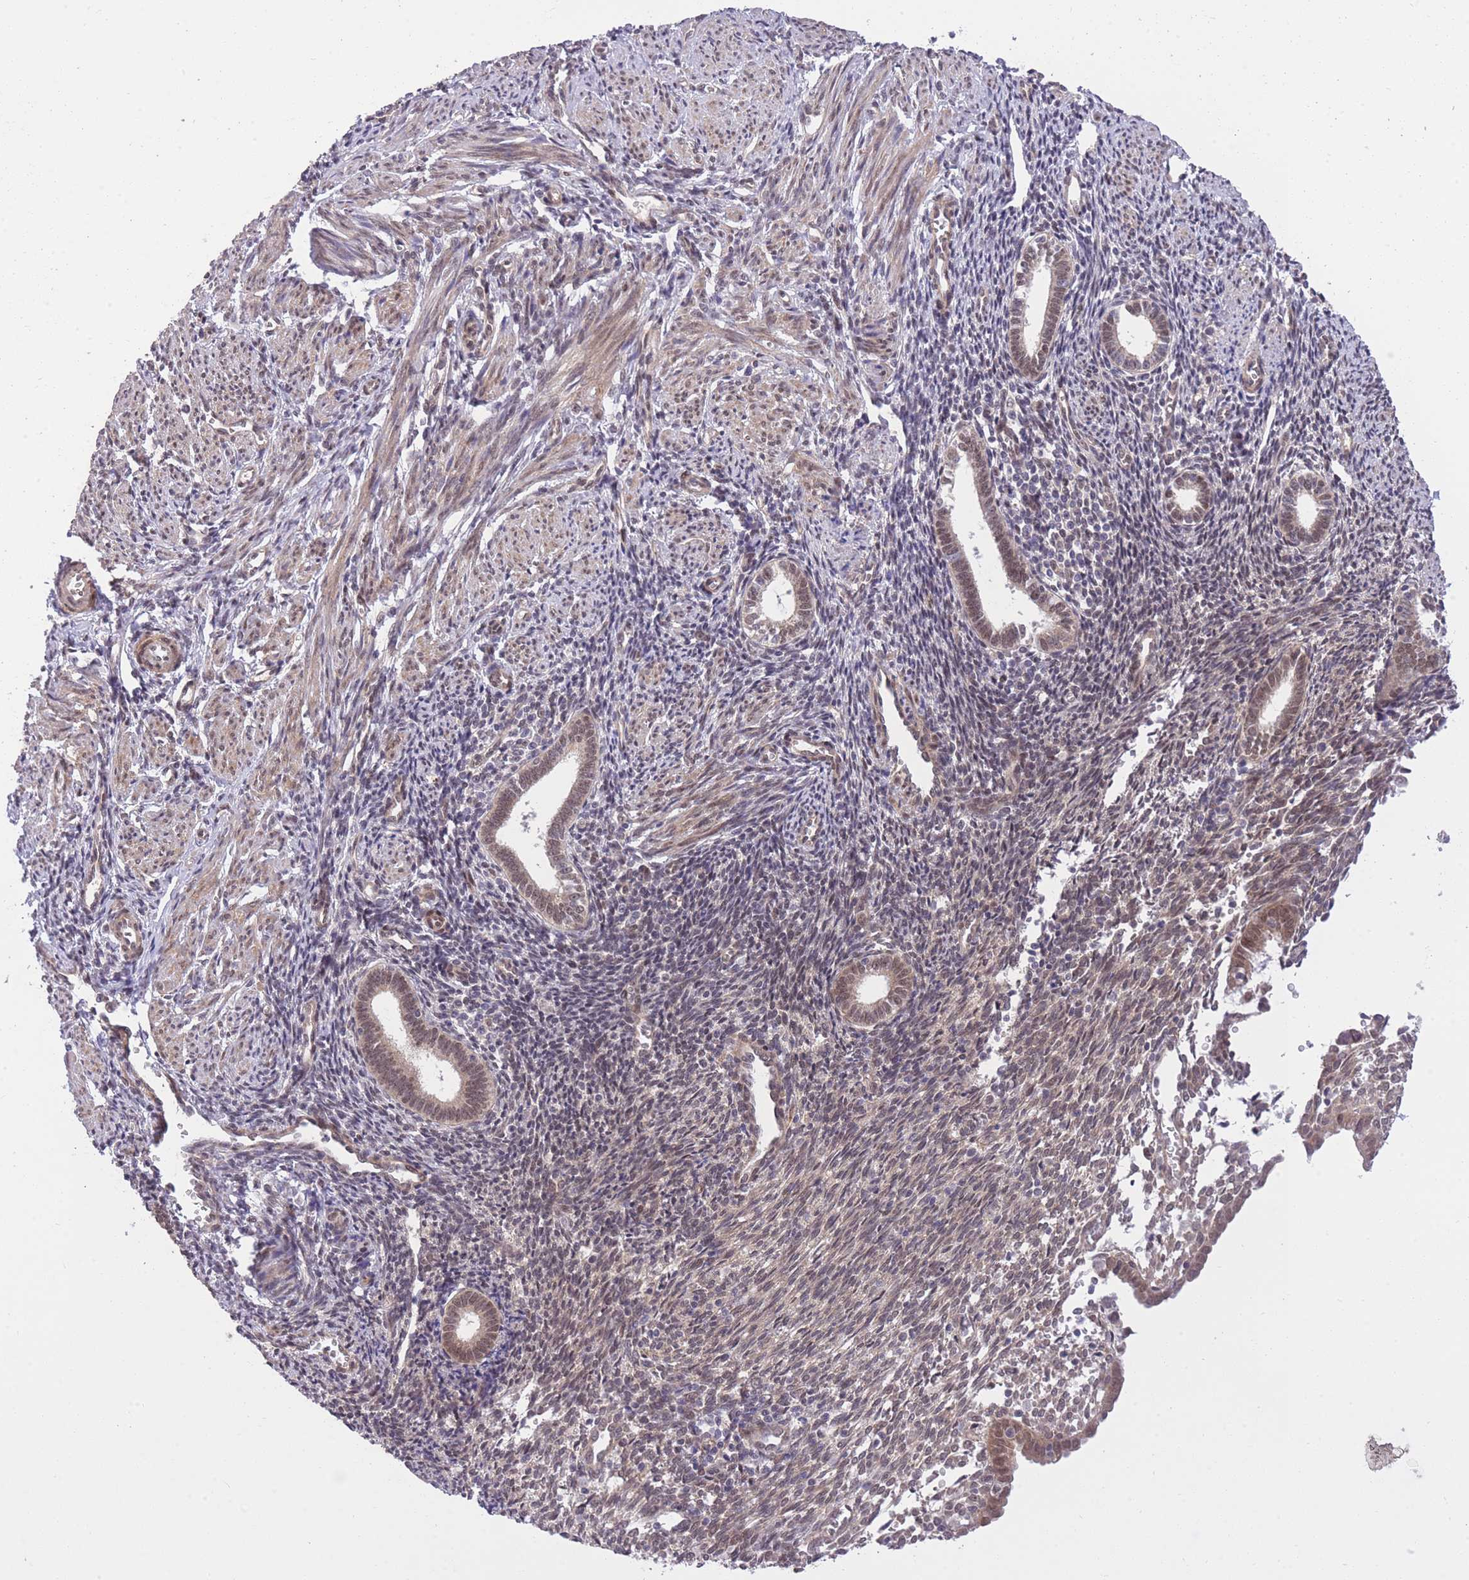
{"staining": {"intensity": "weak", "quantity": "<25%", "location": "nuclear"}, "tissue": "endometrium", "cell_type": "Cells in endometrial stroma", "image_type": "normal", "snomed": [{"axis": "morphology", "description": "Normal tissue, NOS"}, {"axis": "topography", "description": "Endometrium"}], "caption": "Immunohistochemistry histopathology image of benign endometrium: endometrium stained with DAB (3,3'-diaminobenzidine) displays no significant protein expression in cells in endometrial stroma.", "gene": "ELOA2", "patient": {"sex": "female", "age": 32}}